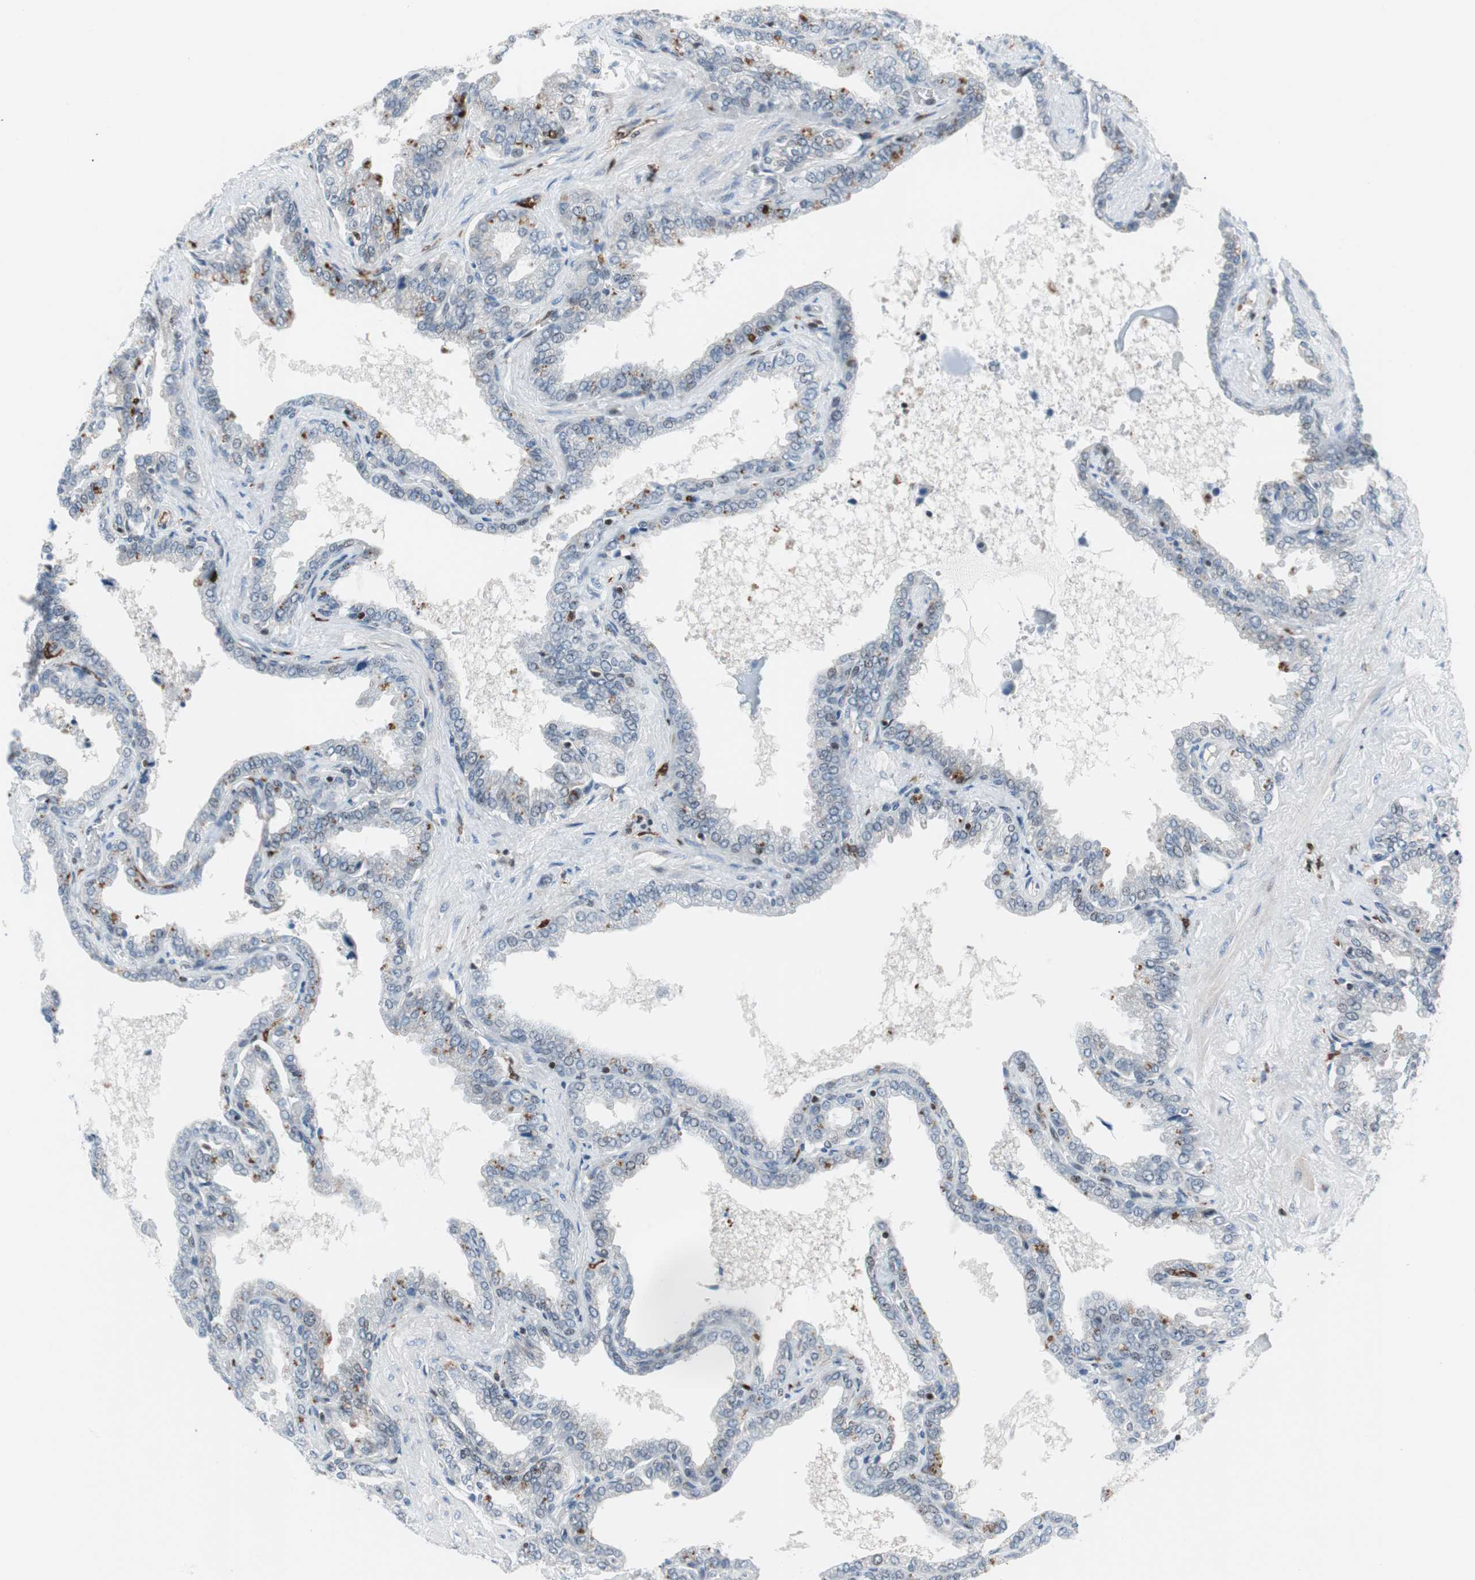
{"staining": {"intensity": "weak", "quantity": "<25%", "location": "cytoplasmic/membranous"}, "tissue": "seminal vesicle", "cell_type": "Glandular cells", "image_type": "normal", "snomed": [{"axis": "morphology", "description": "Normal tissue, NOS"}, {"axis": "topography", "description": "Seminal veicle"}], "caption": "Glandular cells are negative for brown protein staining in normal seminal vesicle. (DAB (3,3'-diaminobenzidine) immunohistochemistry (IHC), high magnification).", "gene": "RGS10", "patient": {"sex": "male", "age": 46}}